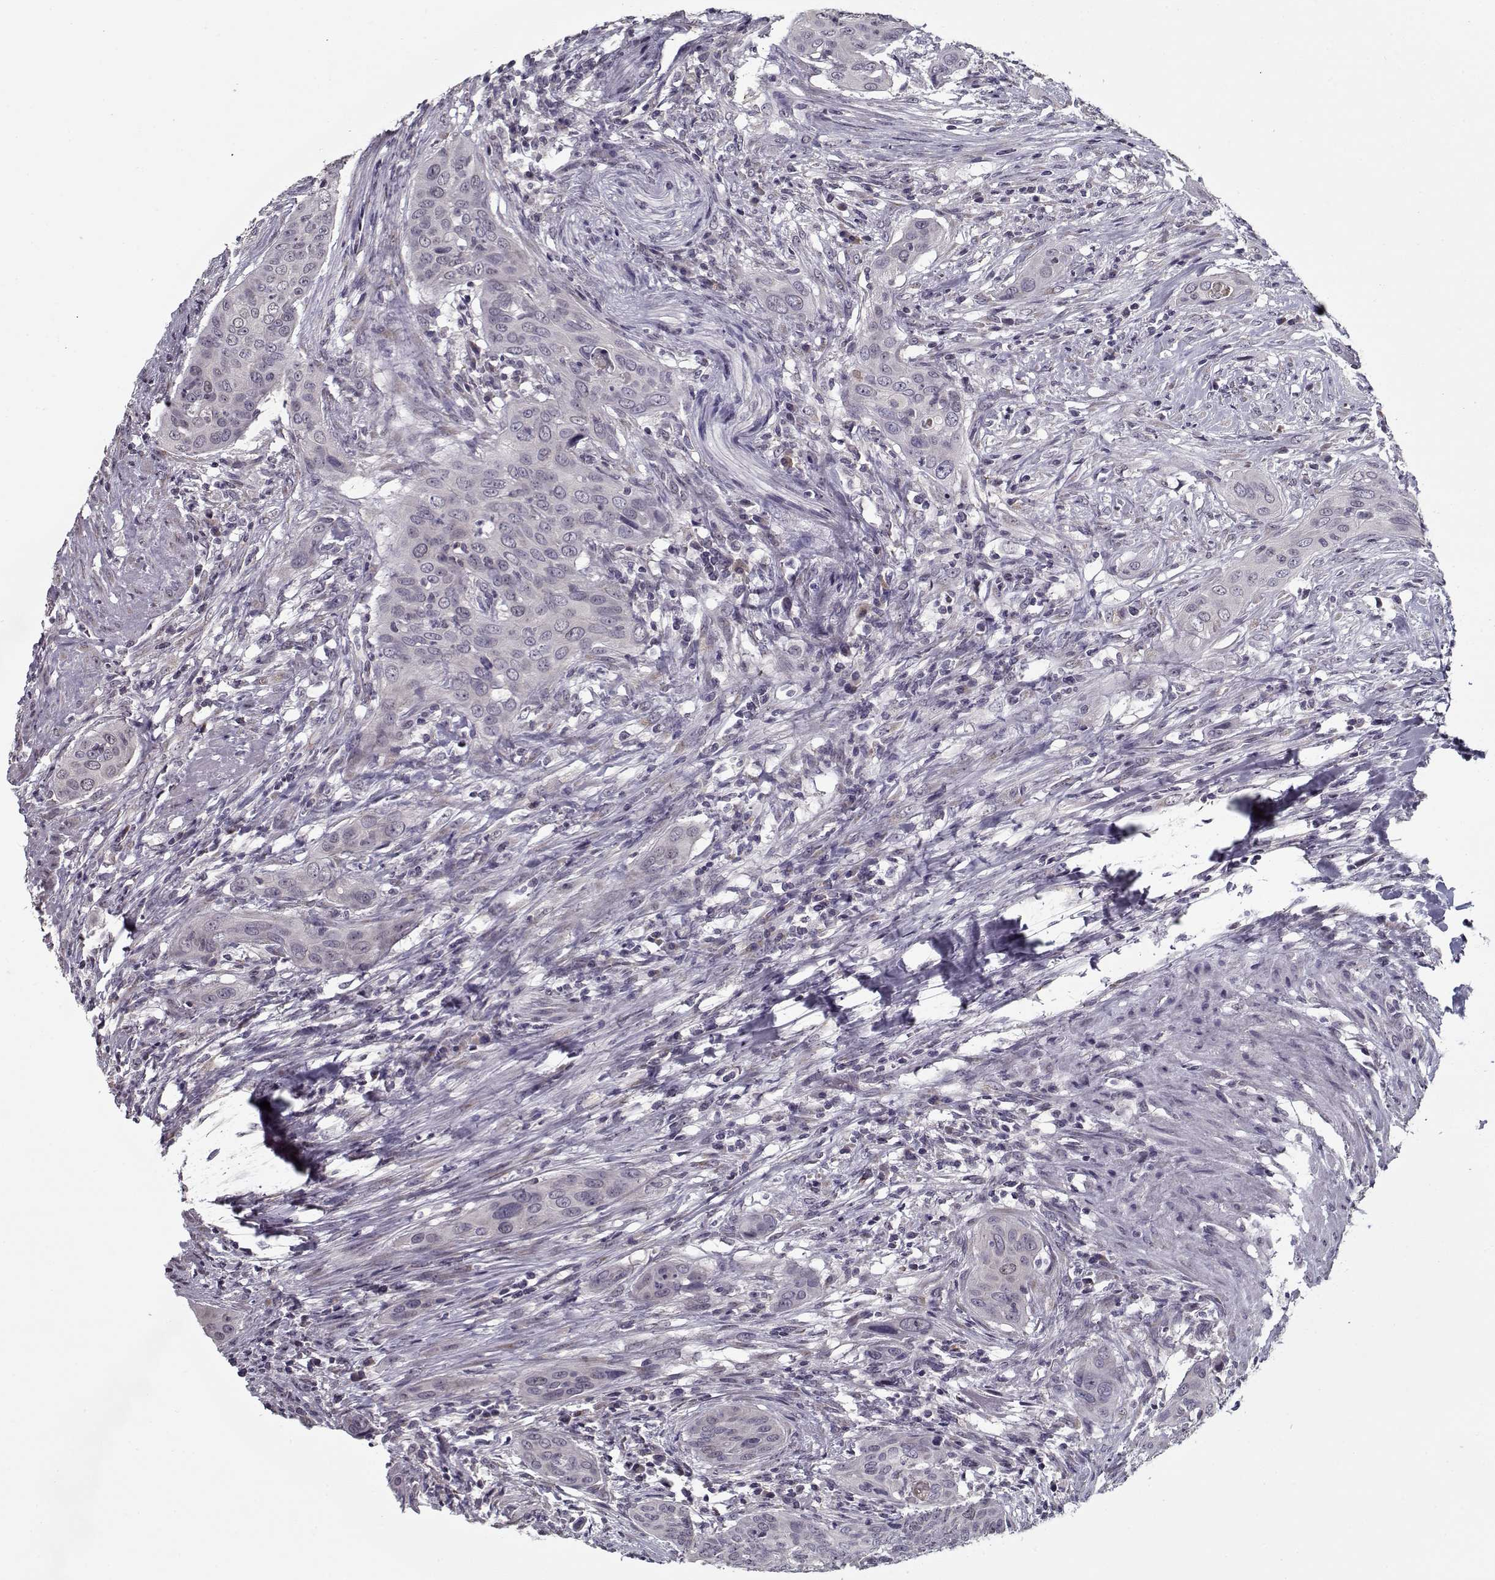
{"staining": {"intensity": "negative", "quantity": "none", "location": "none"}, "tissue": "urothelial cancer", "cell_type": "Tumor cells", "image_type": "cancer", "snomed": [{"axis": "morphology", "description": "Urothelial carcinoma, High grade"}, {"axis": "topography", "description": "Urinary bladder"}], "caption": "Immunohistochemistry (IHC) image of human urothelial cancer stained for a protein (brown), which exhibits no positivity in tumor cells.", "gene": "SEC16B", "patient": {"sex": "male", "age": 82}}